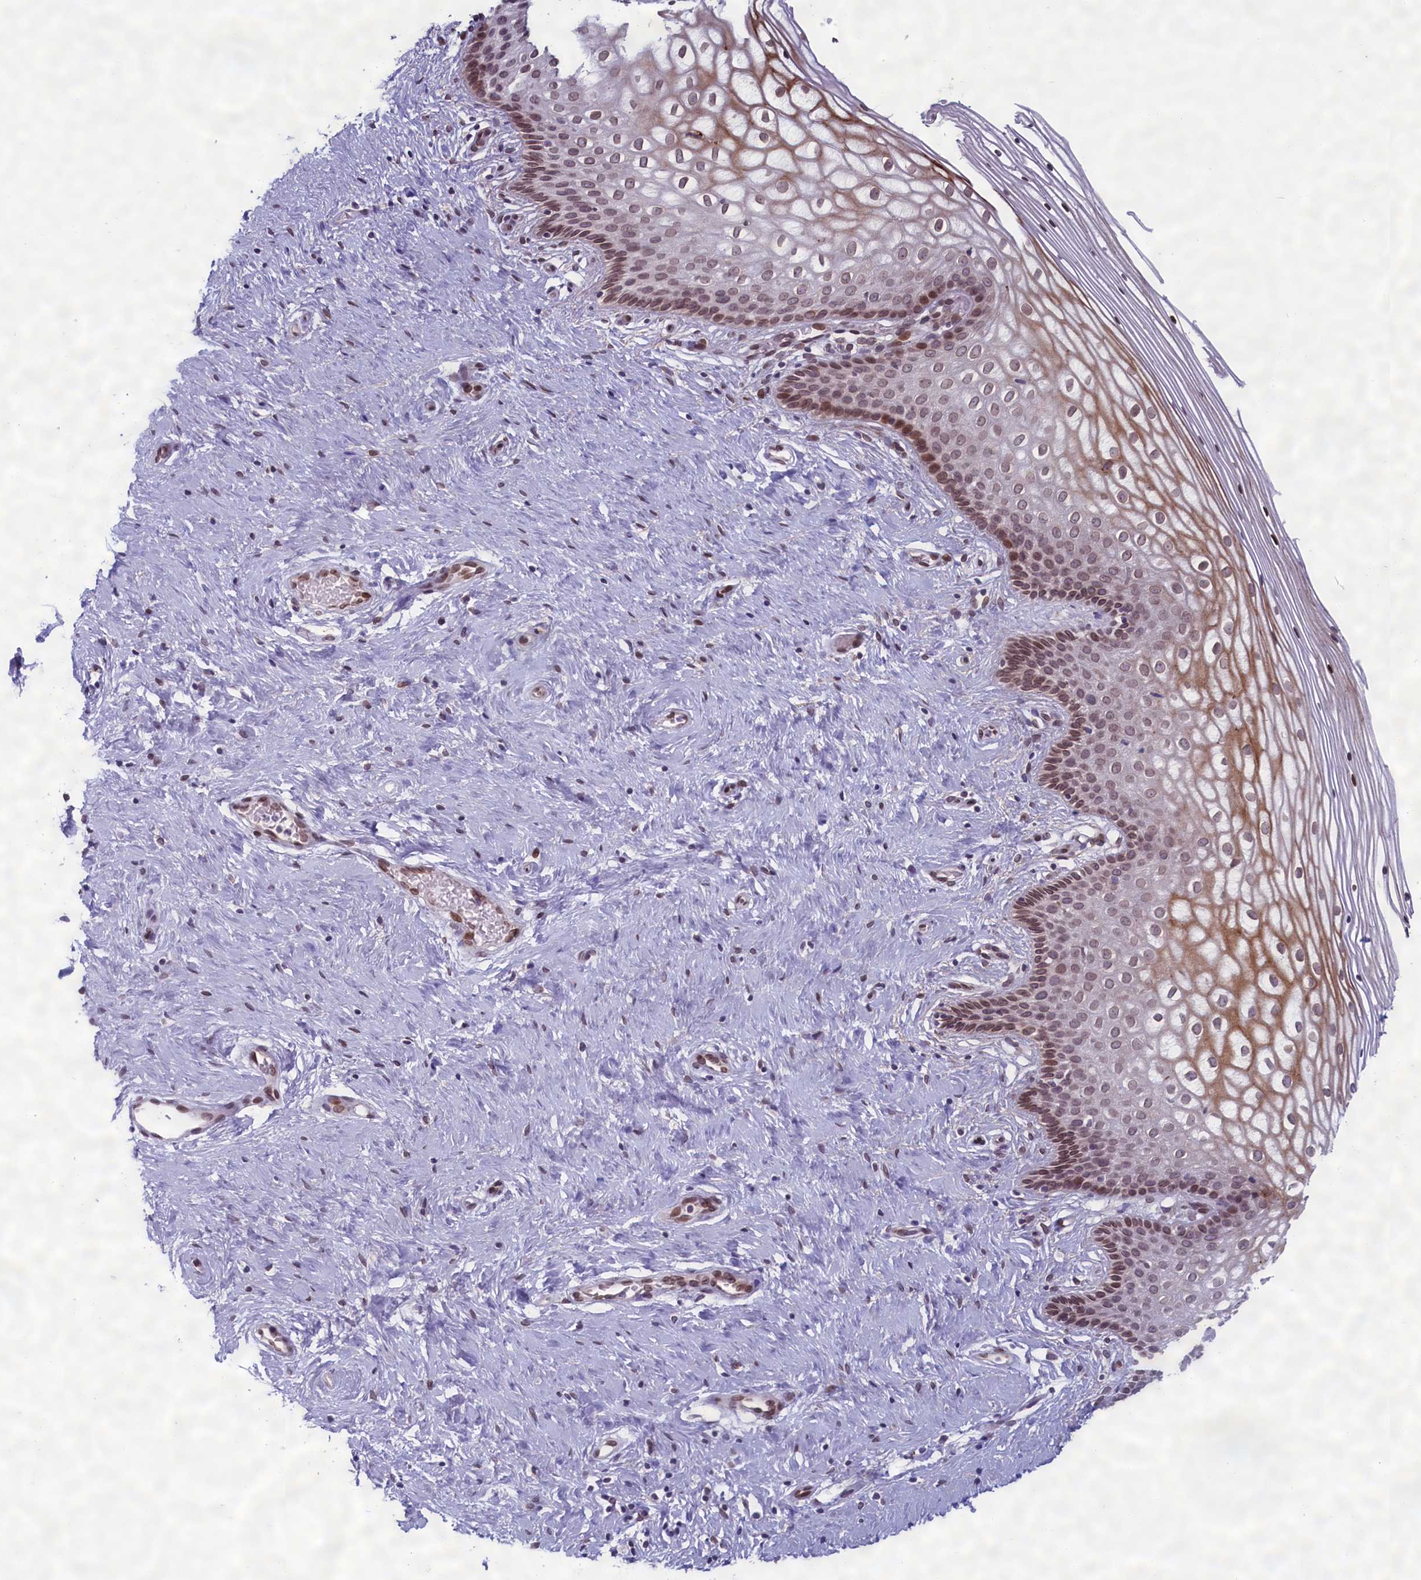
{"staining": {"intensity": "weak", "quantity": "25%-75%", "location": "nuclear"}, "tissue": "cervix", "cell_type": "Glandular cells", "image_type": "normal", "snomed": [{"axis": "morphology", "description": "Normal tissue, NOS"}, {"axis": "topography", "description": "Cervix"}], "caption": "About 25%-75% of glandular cells in benign human cervix exhibit weak nuclear protein expression as visualized by brown immunohistochemical staining.", "gene": "GPSM1", "patient": {"sex": "female", "age": 33}}